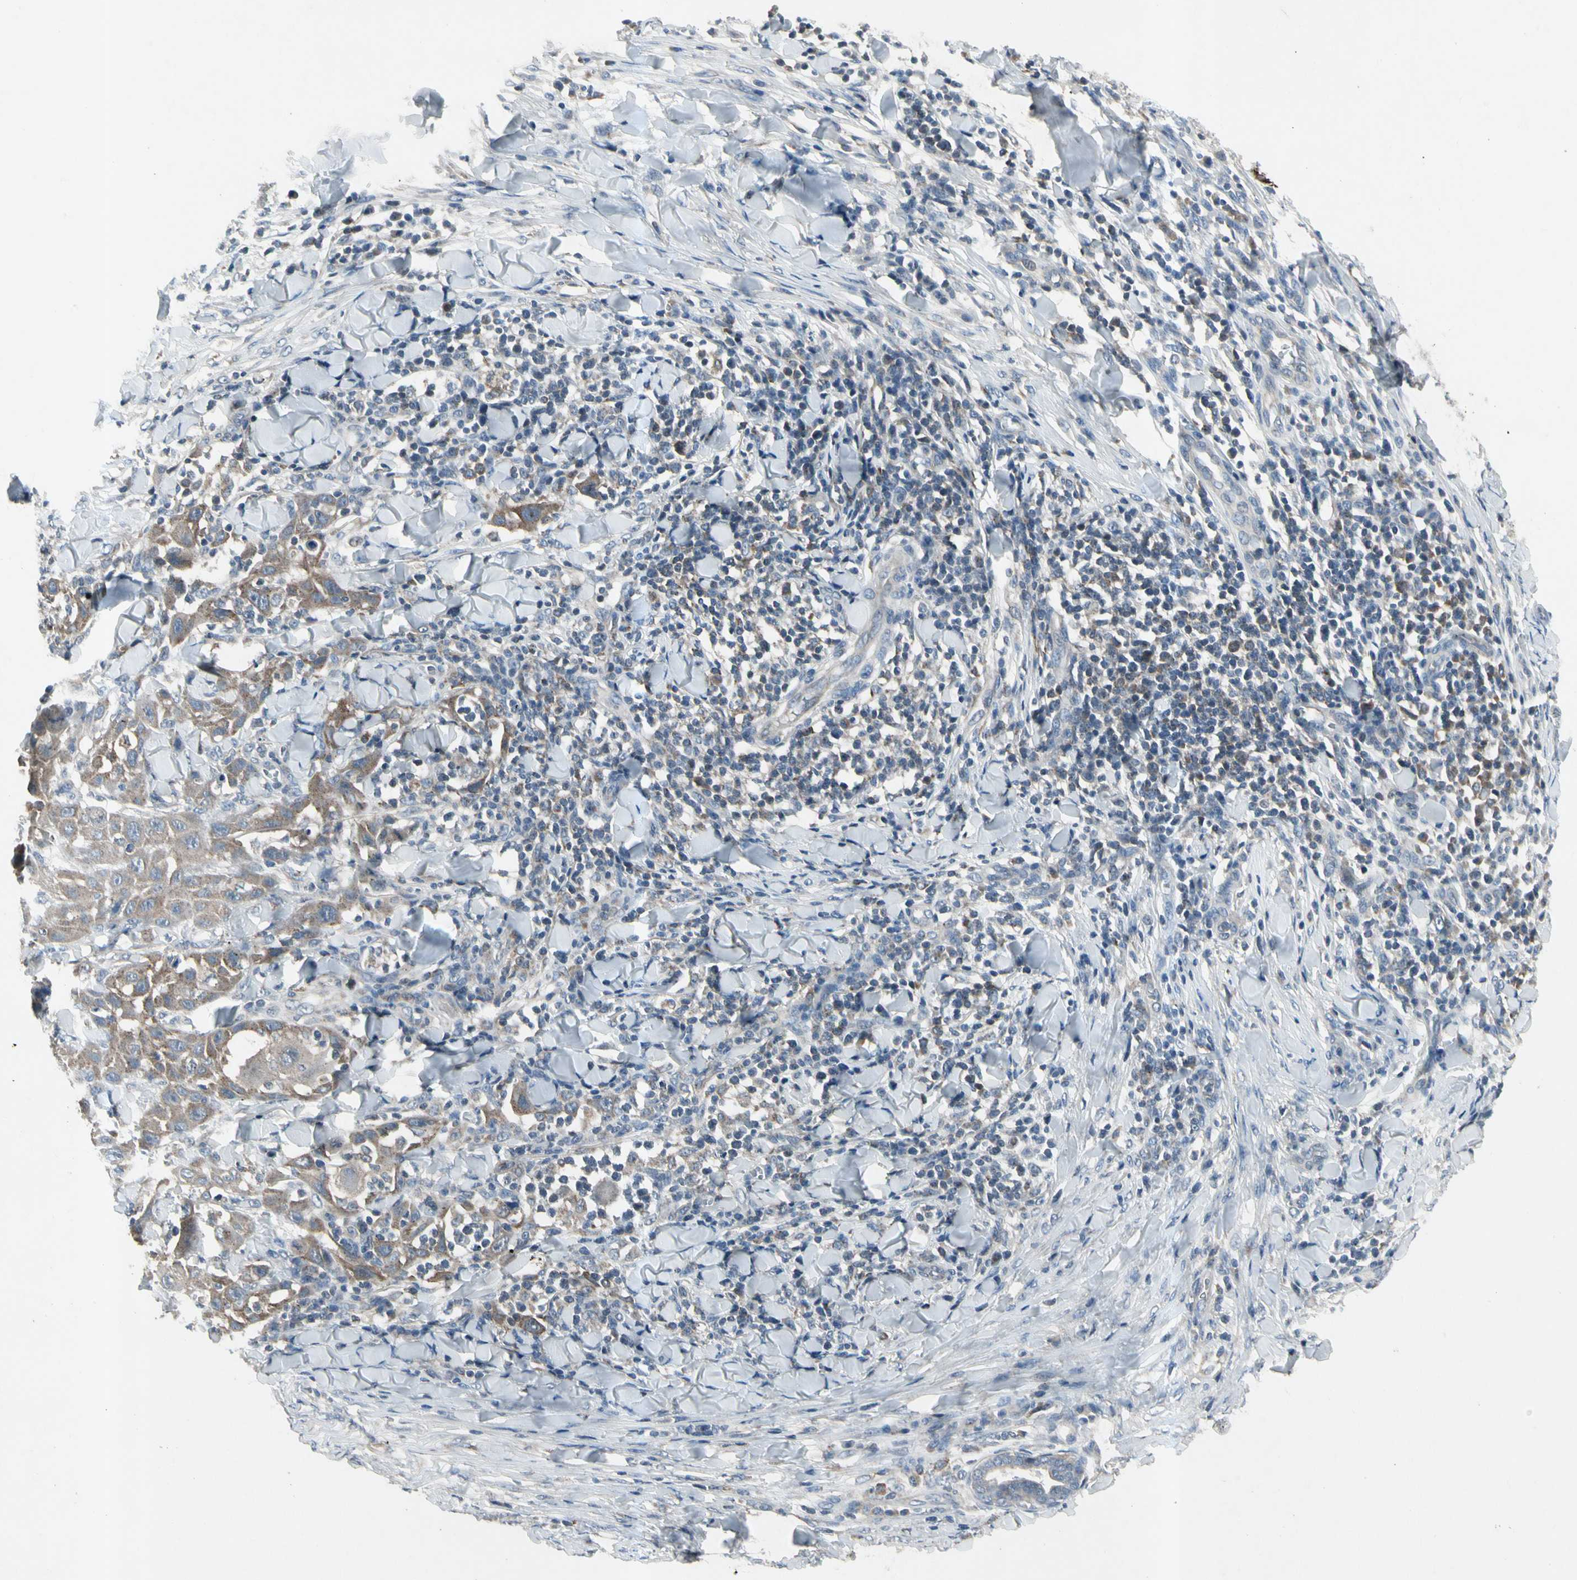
{"staining": {"intensity": "moderate", "quantity": ">75%", "location": "cytoplasmic/membranous"}, "tissue": "skin cancer", "cell_type": "Tumor cells", "image_type": "cancer", "snomed": [{"axis": "morphology", "description": "Squamous cell carcinoma, NOS"}, {"axis": "topography", "description": "Skin"}], "caption": "IHC micrograph of human squamous cell carcinoma (skin) stained for a protein (brown), which shows medium levels of moderate cytoplasmic/membranous staining in about >75% of tumor cells.", "gene": "NMI", "patient": {"sex": "male", "age": 24}}